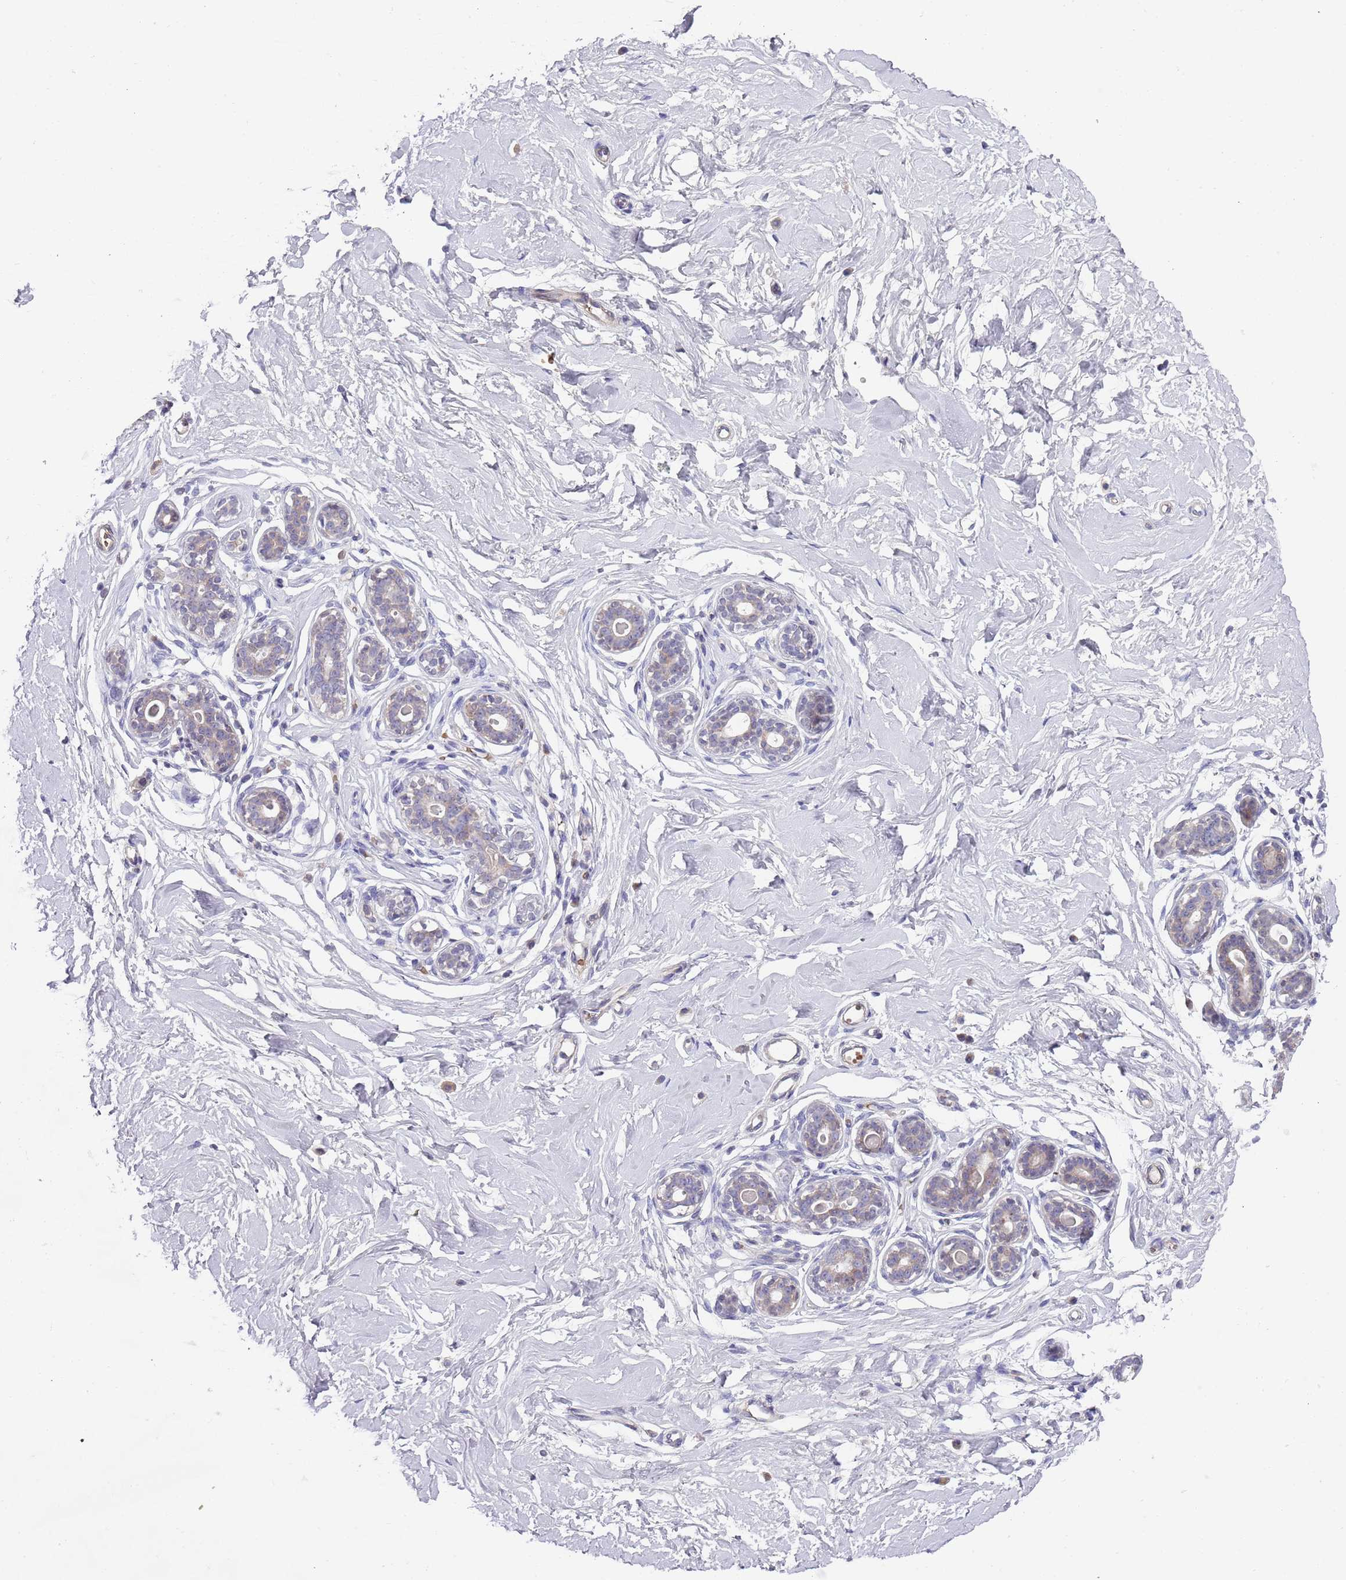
{"staining": {"intensity": "weak", "quantity": "<25%", "location": "cytoplasmic/membranous"}, "tissue": "breast", "cell_type": "Adipocytes", "image_type": "normal", "snomed": [{"axis": "morphology", "description": "Normal tissue, NOS"}, {"axis": "morphology", "description": "Adenoma, NOS"}, {"axis": "topography", "description": "Breast"}], "caption": "Immunohistochemistry photomicrograph of normal breast: human breast stained with DAB (3,3'-diaminobenzidine) exhibits no significant protein expression in adipocytes. The staining was performed using DAB (3,3'-diaminobenzidine) to visualize the protein expression in brown, while the nuclei were stained in blue with hematoxylin (Magnification: 20x).", "gene": "PRAC1", "patient": {"sex": "female", "age": 23}}